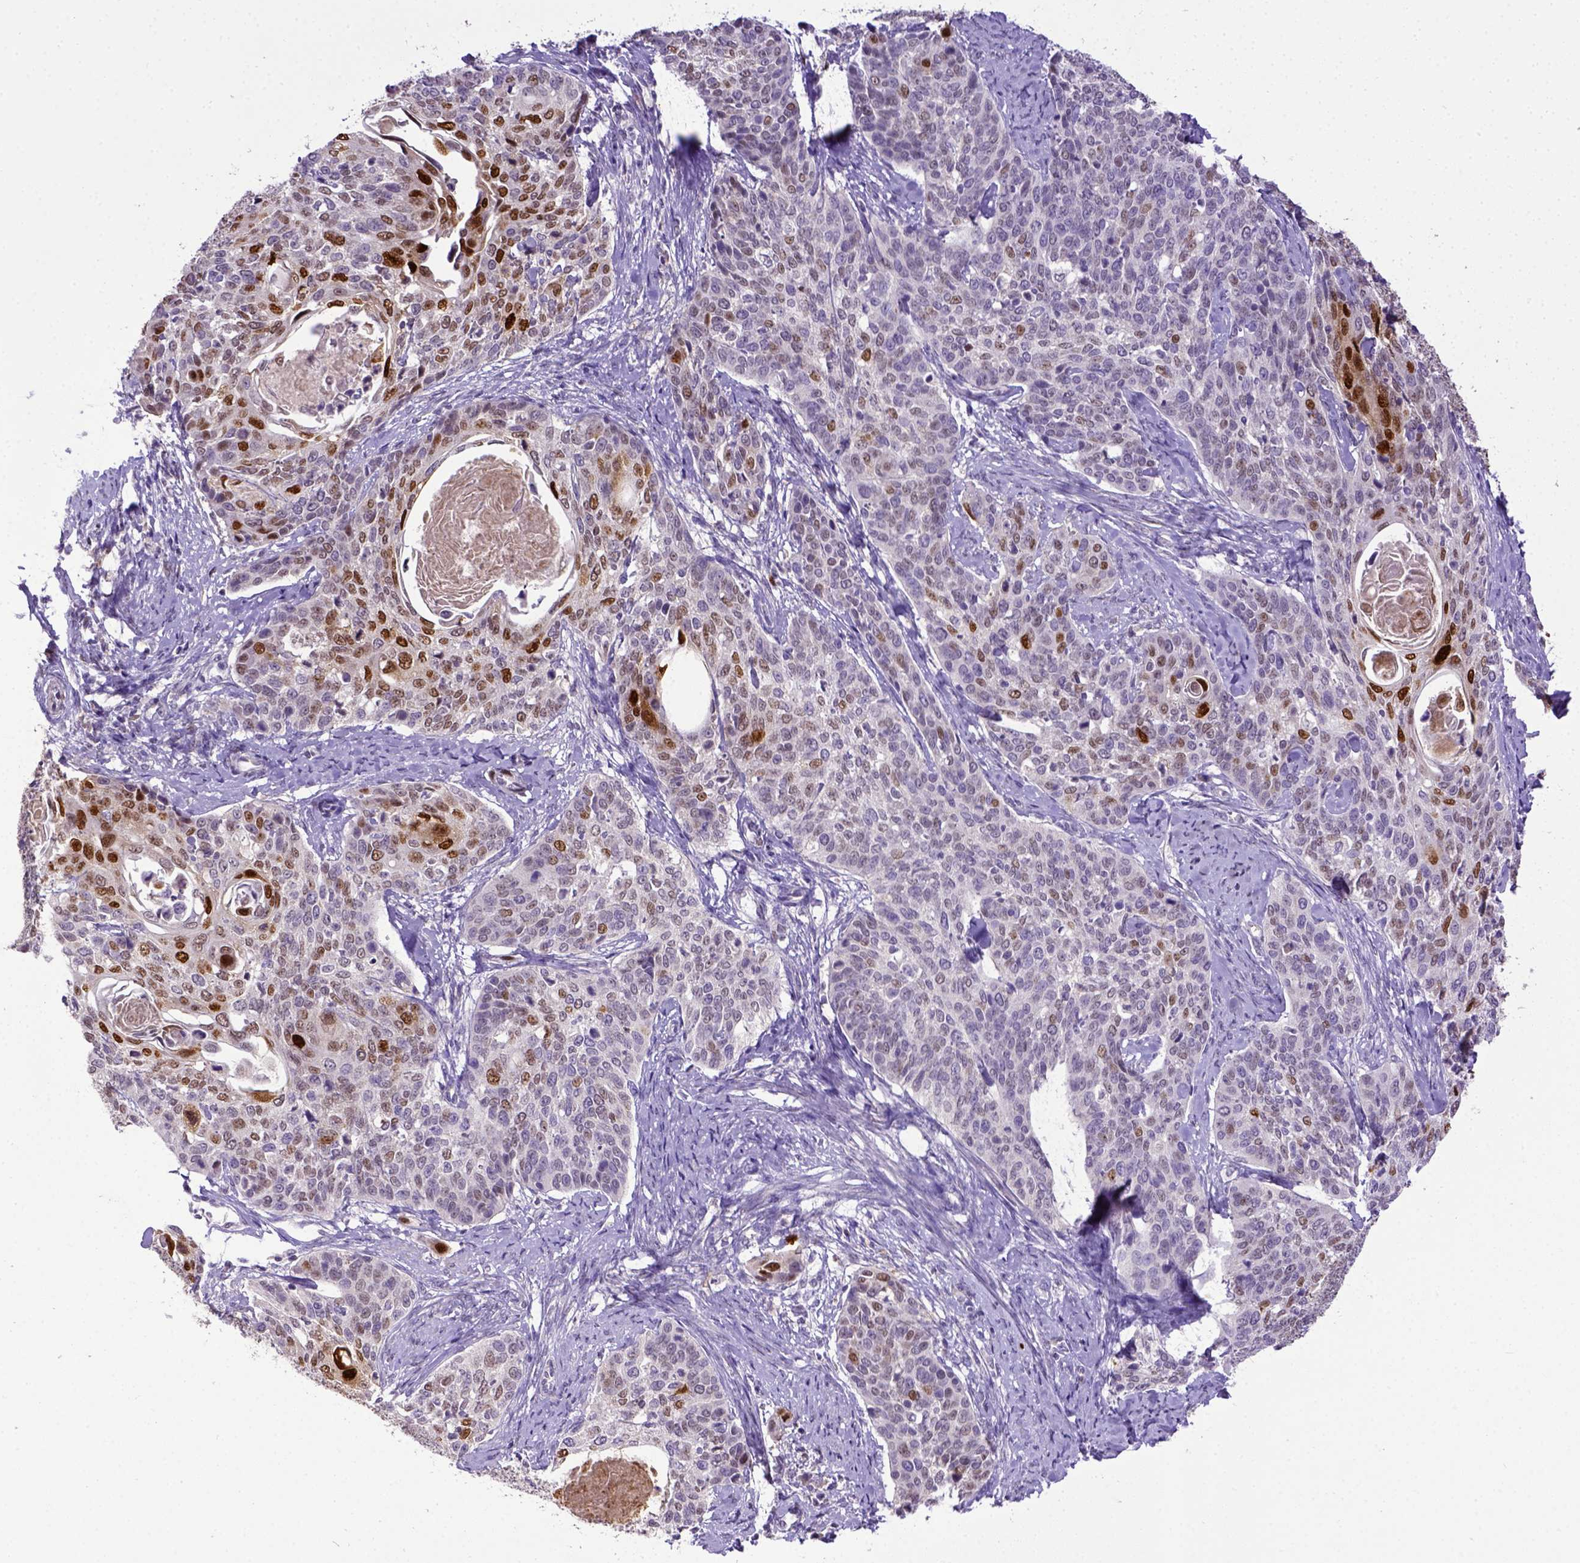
{"staining": {"intensity": "moderate", "quantity": "25%-75%", "location": "nuclear"}, "tissue": "cervical cancer", "cell_type": "Tumor cells", "image_type": "cancer", "snomed": [{"axis": "morphology", "description": "Squamous cell carcinoma, NOS"}, {"axis": "topography", "description": "Cervix"}], "caption": "A histopathology image of human squamous cell carcinoma (cervical) stained for a protein exhibits moderate nuclear brown staining in tumor cells.", "gene": "CDKN1A", "patient": {"sex": "female", "age": 69}}